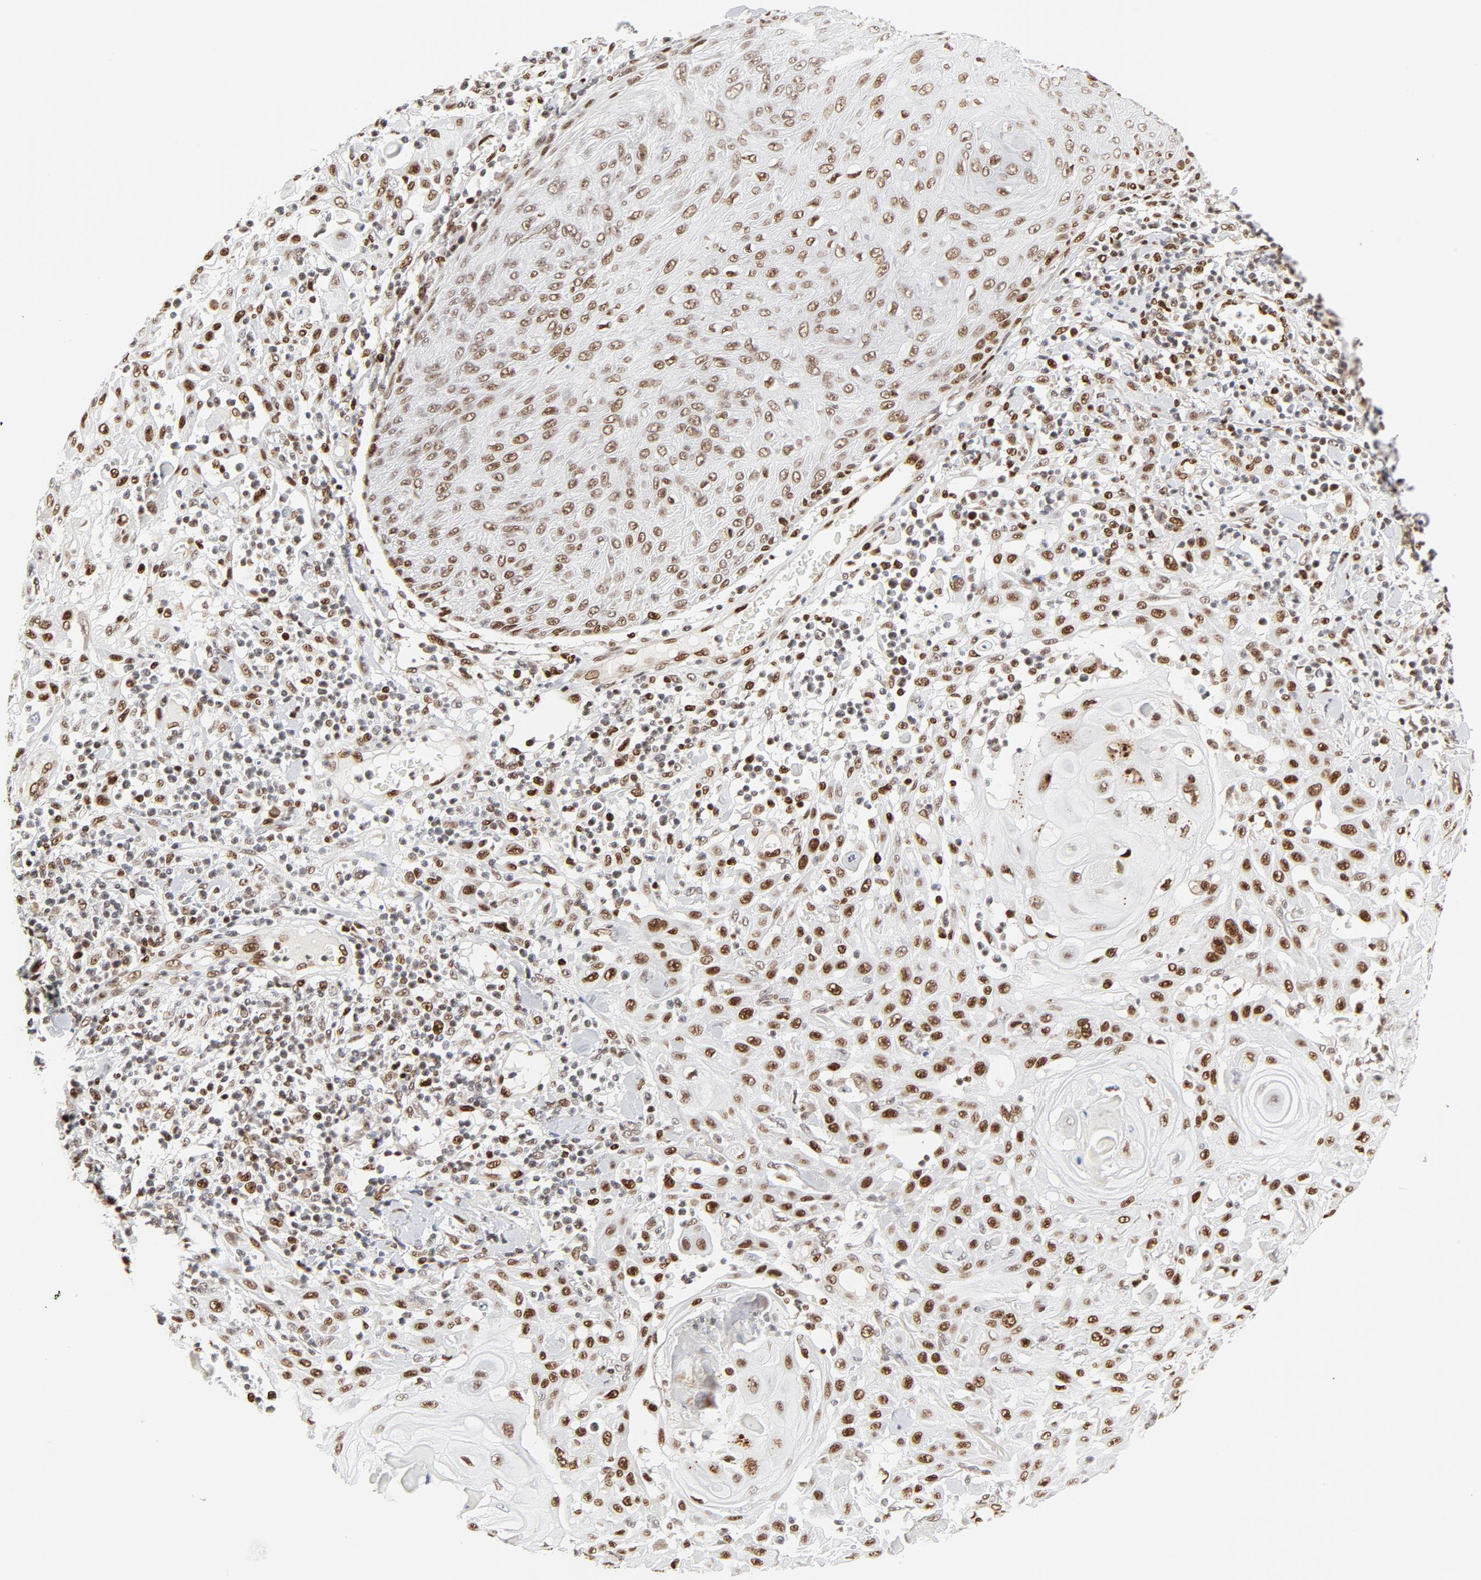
{"staining": {"intensity": "moderate", "quantity": ">75%", "location": "nuclear"}, "tissue": "skin cancer", "cell_type": "Tumor cells", "image_type": "cancer", "snomed": [{"axis": "morphology", "description": "Squamous cell carcinoma, NOS"}, {"axis": "topography", "description": "Skin"}], "caption": "Protein expression analysis of human skin cancer reveals moderate nuclear staining in about >75% of tumor cells.", "gene": "MEF2A", "patient": {"sex": "male", "age": 24}}